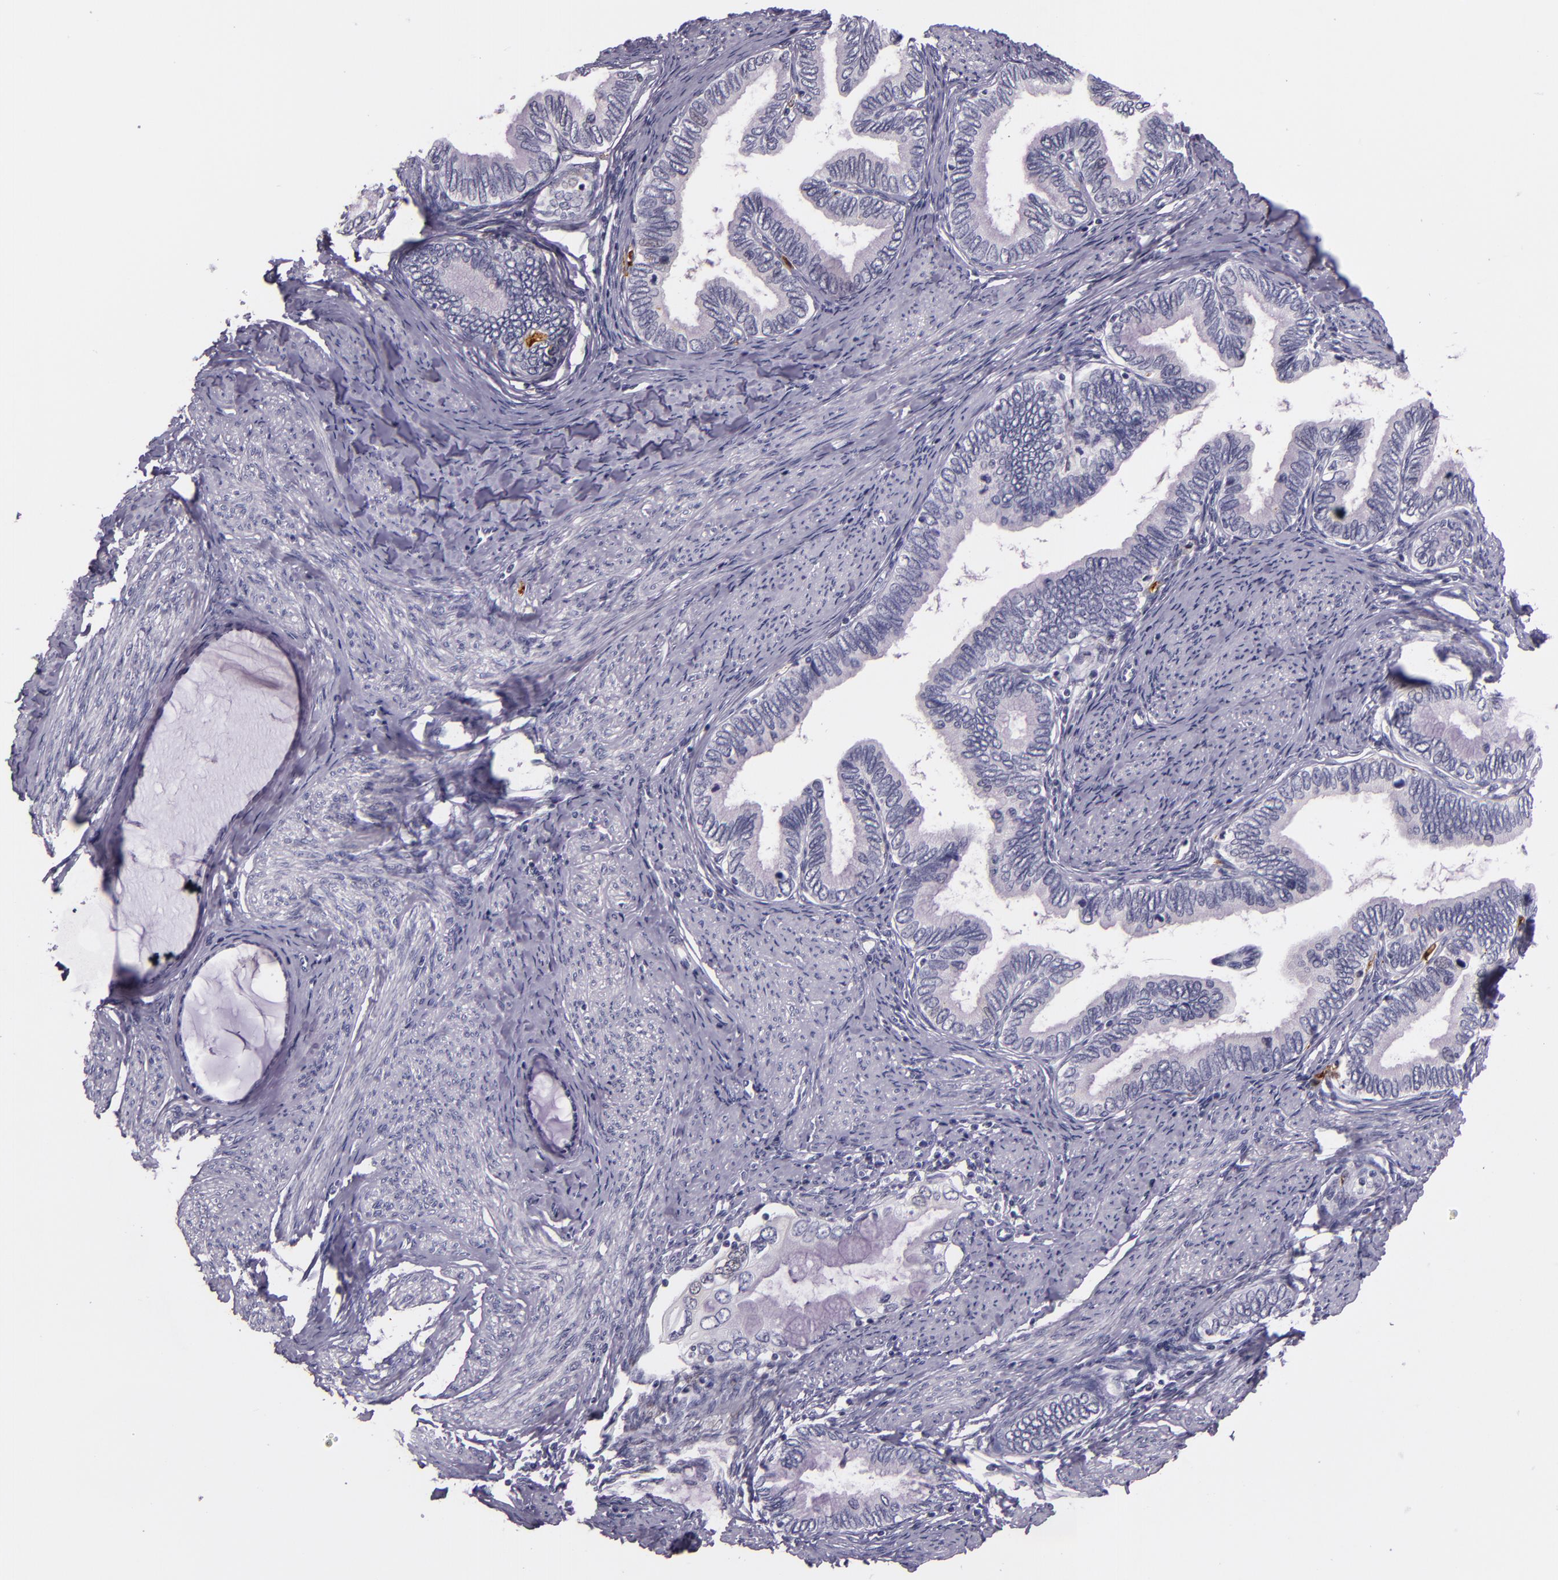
{"staining": {"intensity": "moderate", "quantity": "<25%", "location": "nuclear"}, "tissue": "cervical cancer", "cell_type": "Tumor cells", "image_type": "cancer", "snomed": [{"axis": "morphology", "description": "Adenocarcinoma, NOS"}, {"axis": "topography", "description": "Cervix"}], "caption": "A histopathology image of adenocarcinoma (cervical) stained for a protein demonstrates moderate nuclear brown staining in tumor cells.", "gene": "MT1A", "patient": {"sex": "female", "age": 49}}